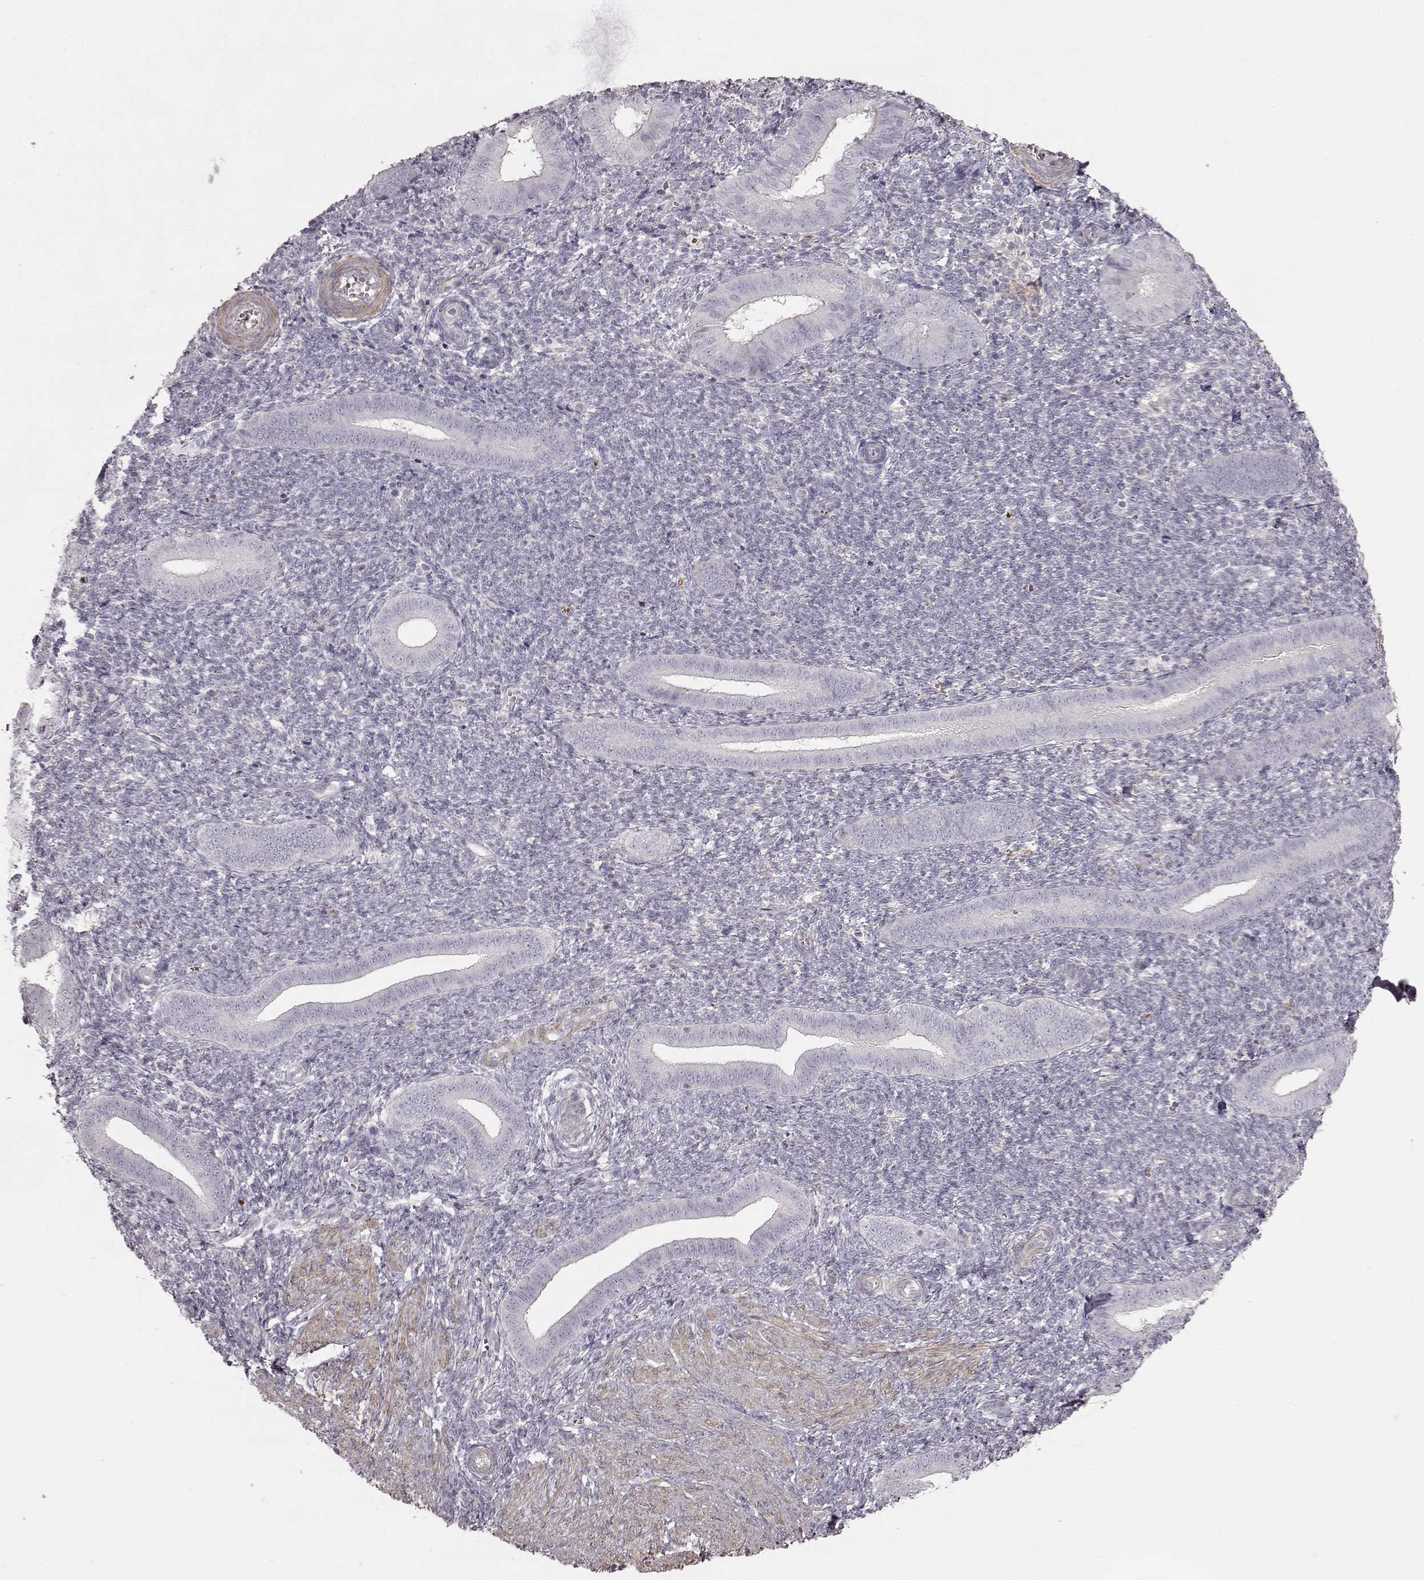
{"staining": {"intensity": "negative", "quantity": "none", "location": "none"}, "tissue": "endometrium", "cell_type": "Cells in endometrial stroma", "image_type": "normal", "snomed": [{"axis": "morphology", "description": "Normal tissue, NOS"}, {"axis": "topography", "description": "Endometrium"}], "caption": "Cells in endometrial stroma show no significant protein expression in normal endometrium. (DAB (3,3'-diaminobenzidine) immunohistochemistry with hematoxylin counter stain).", "gene": "PRLHR", "patient": {"sex": "female", "age": 25}}